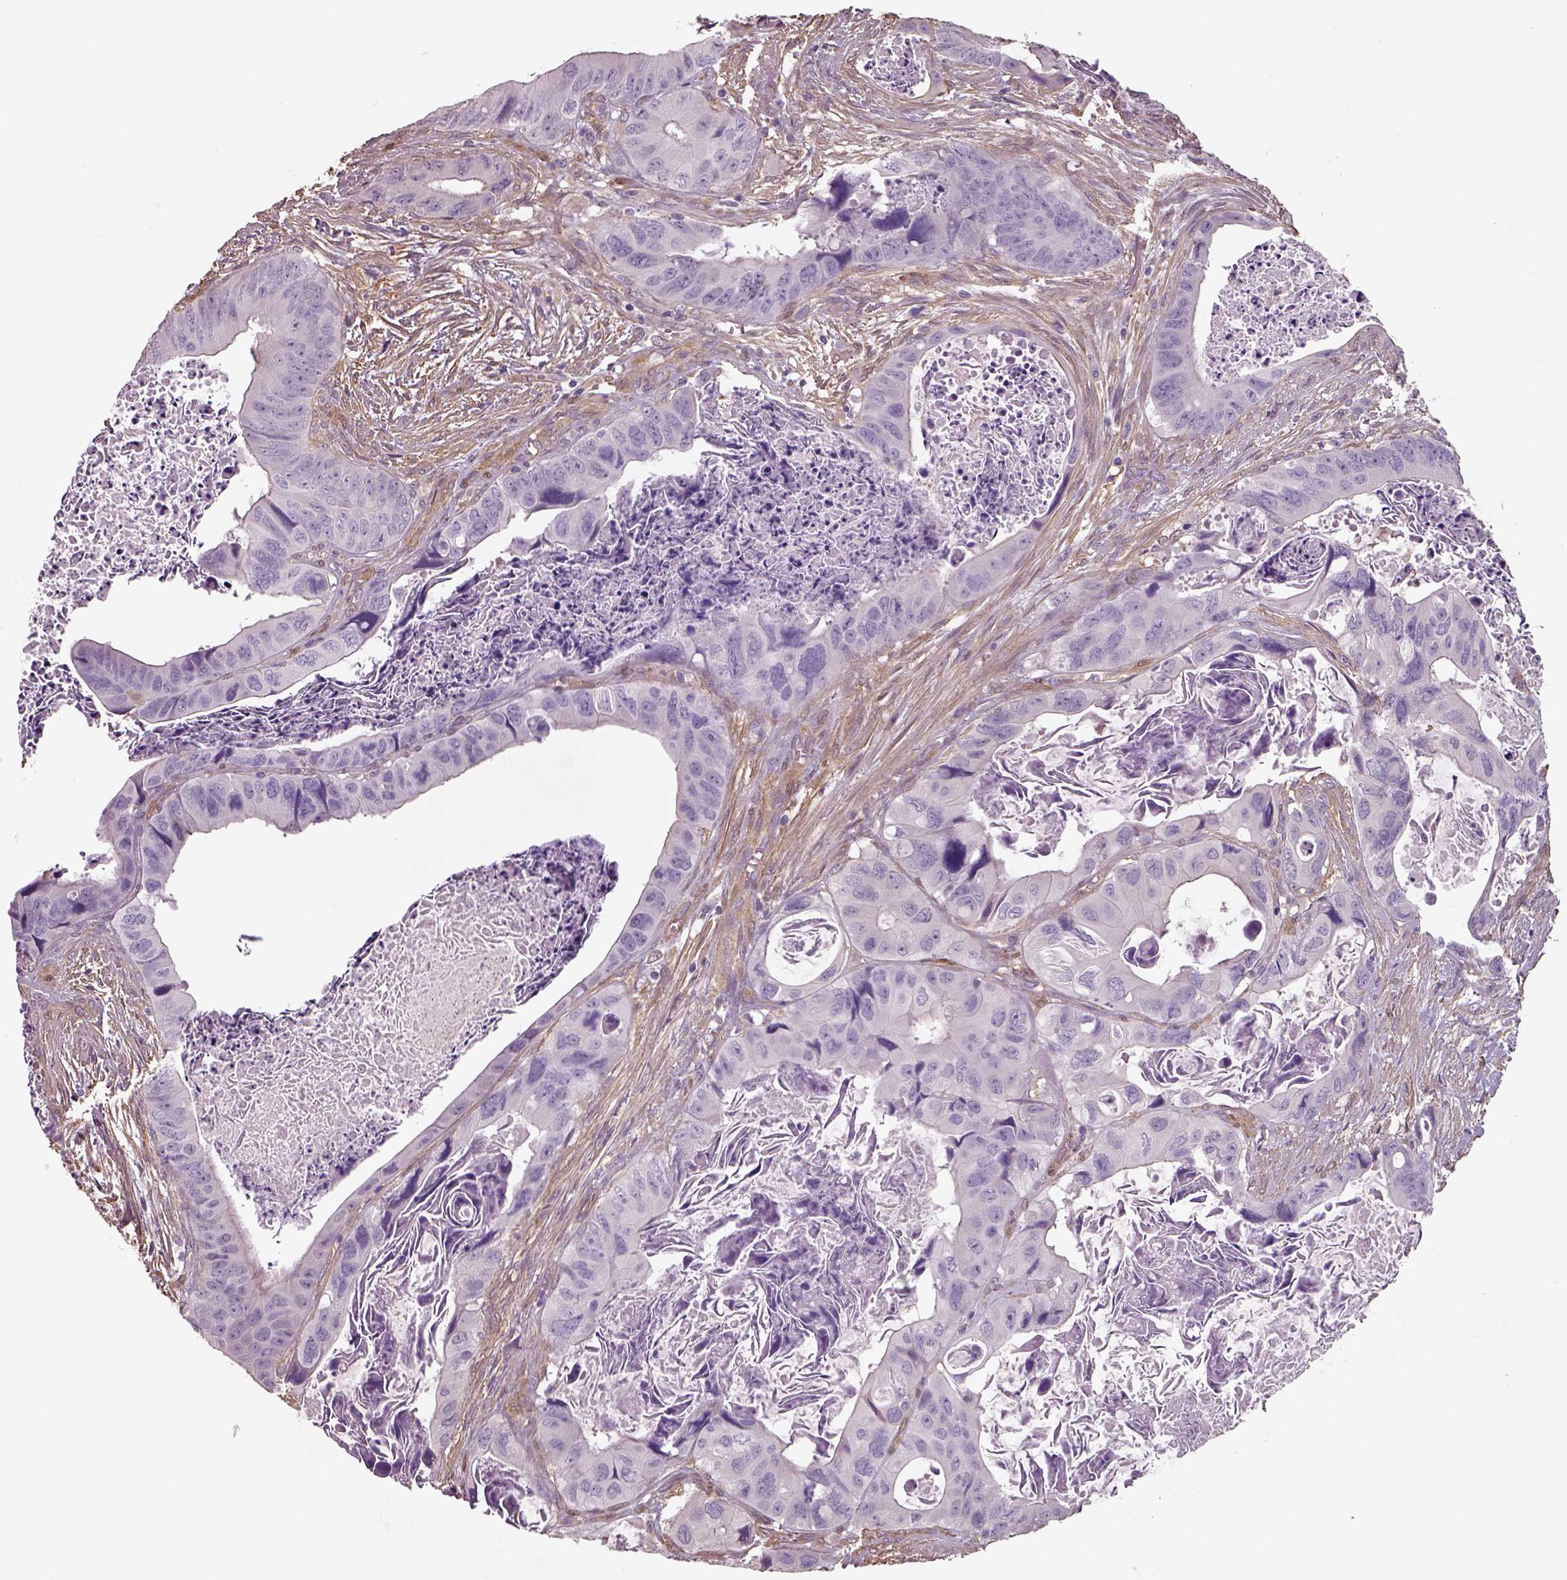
{"staining": {"intensity": "negative", "quantity": "none", "location": "none"}, "tissue": "colorectal cancer", "cell_type": "Tumor cells", "image_type": "cancer", "snomed": [{"axis": "morphology", "description": "Adenocarcinoma, NOS"}, {"axis": "topography", "description": "Rectum"}], "caption": "A high-resolution image shows immunohistochemistry (IHC) staining of adenocarcinoma (colorectal), which displays no significant staining in tumor cells.", "gene": "ISYNA1", "patient": {"sex": "male", "age": 64}}